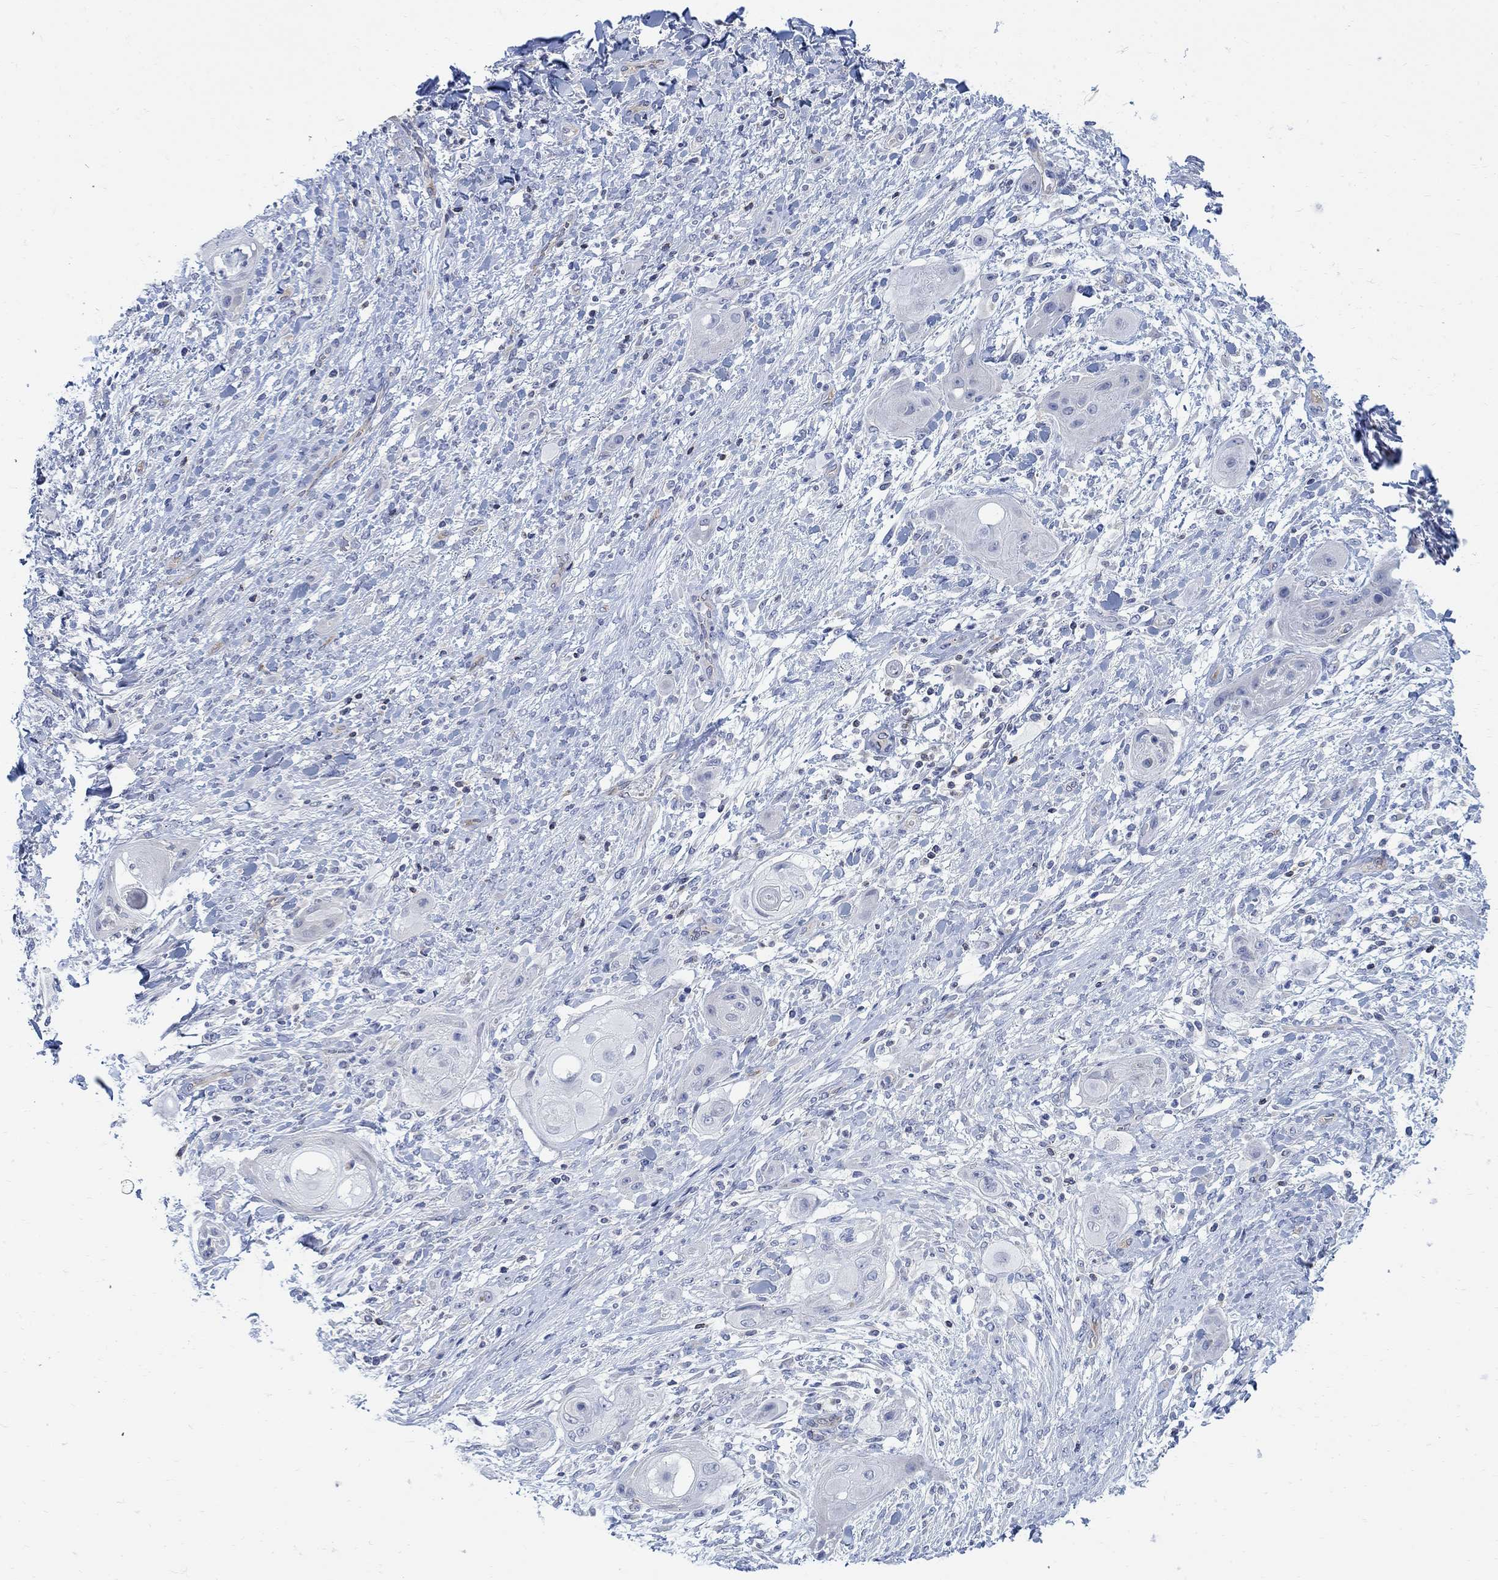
{"staining": {"intensity": "negative", "quantity": "none", "location": "none"}, "tissue": "skin cancer", "cell_type": "Tumor cells", "image_type": "cancer", "snomed": [{"axis": "morphology", "description": "Squamous cell carcinoma, NOS"}, {"axis": "topography", "description": "Skin"}], "caption": "Skin squamous cell carcinoma was stained to show a protein in brown. There is no significant staining in tumor cells.", "gene": "PHF21B", "patient": {"sex": "male", "age": 62}}